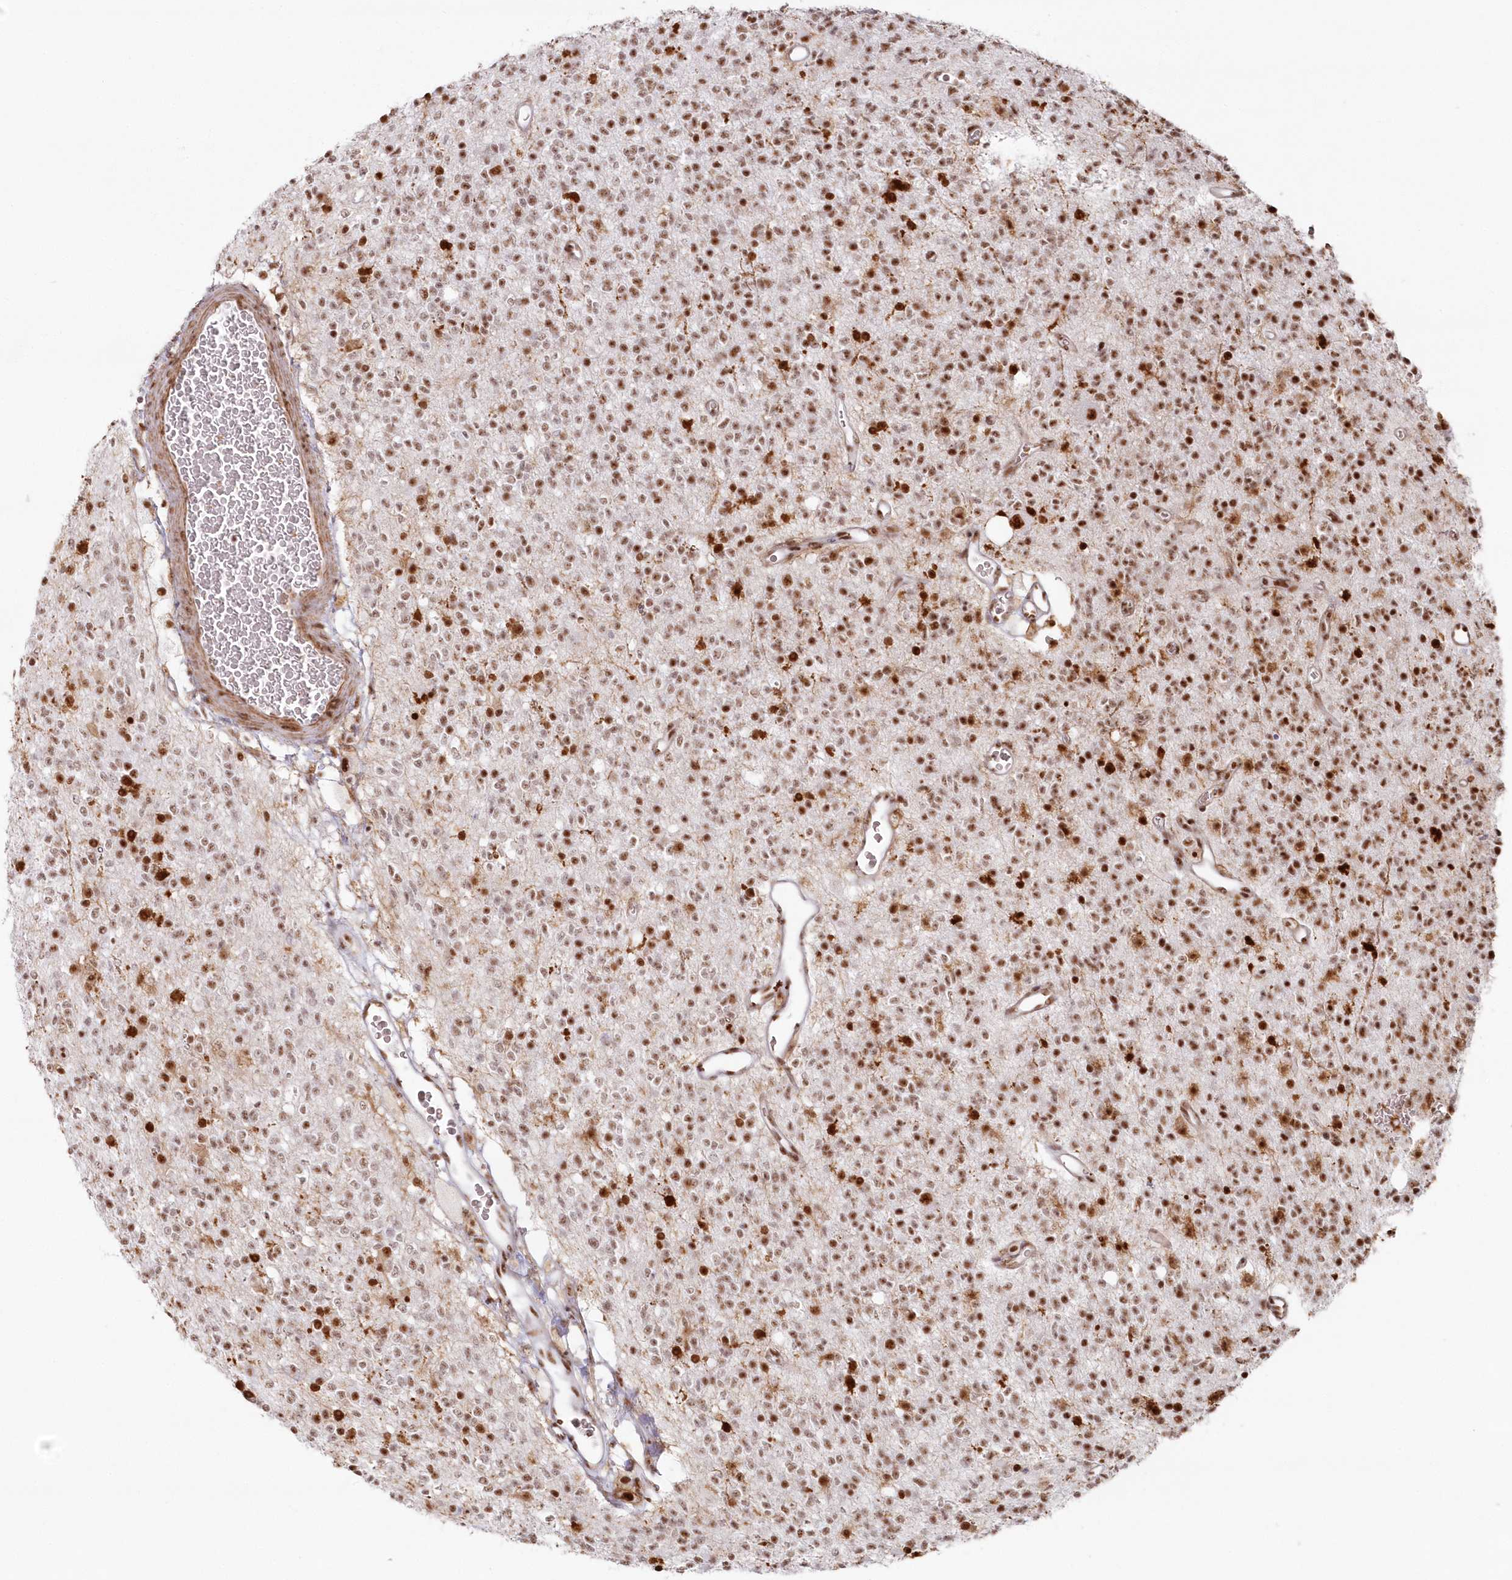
{"staining": {"intensity": "moderate", "quantity": ">75%", "location": "nuclear"}, "tissue": "glioma", "cell_type": "Tumor cells", "image_type": "cancer", "snomed": [{"axis": "morphology", "description": "Glioma, malignant, High grade"}, {"axis": "topography", "description": "Brain"}], "caption": "IHC photomicrograph of malignant glioma (high-grade) stained for a protein (brown), which demonstrates medium levels of moderate nuclear expression in about >75% of tumor cells.", "gene": "DDX46", "patient": {"sex": "male", "age": 34}}